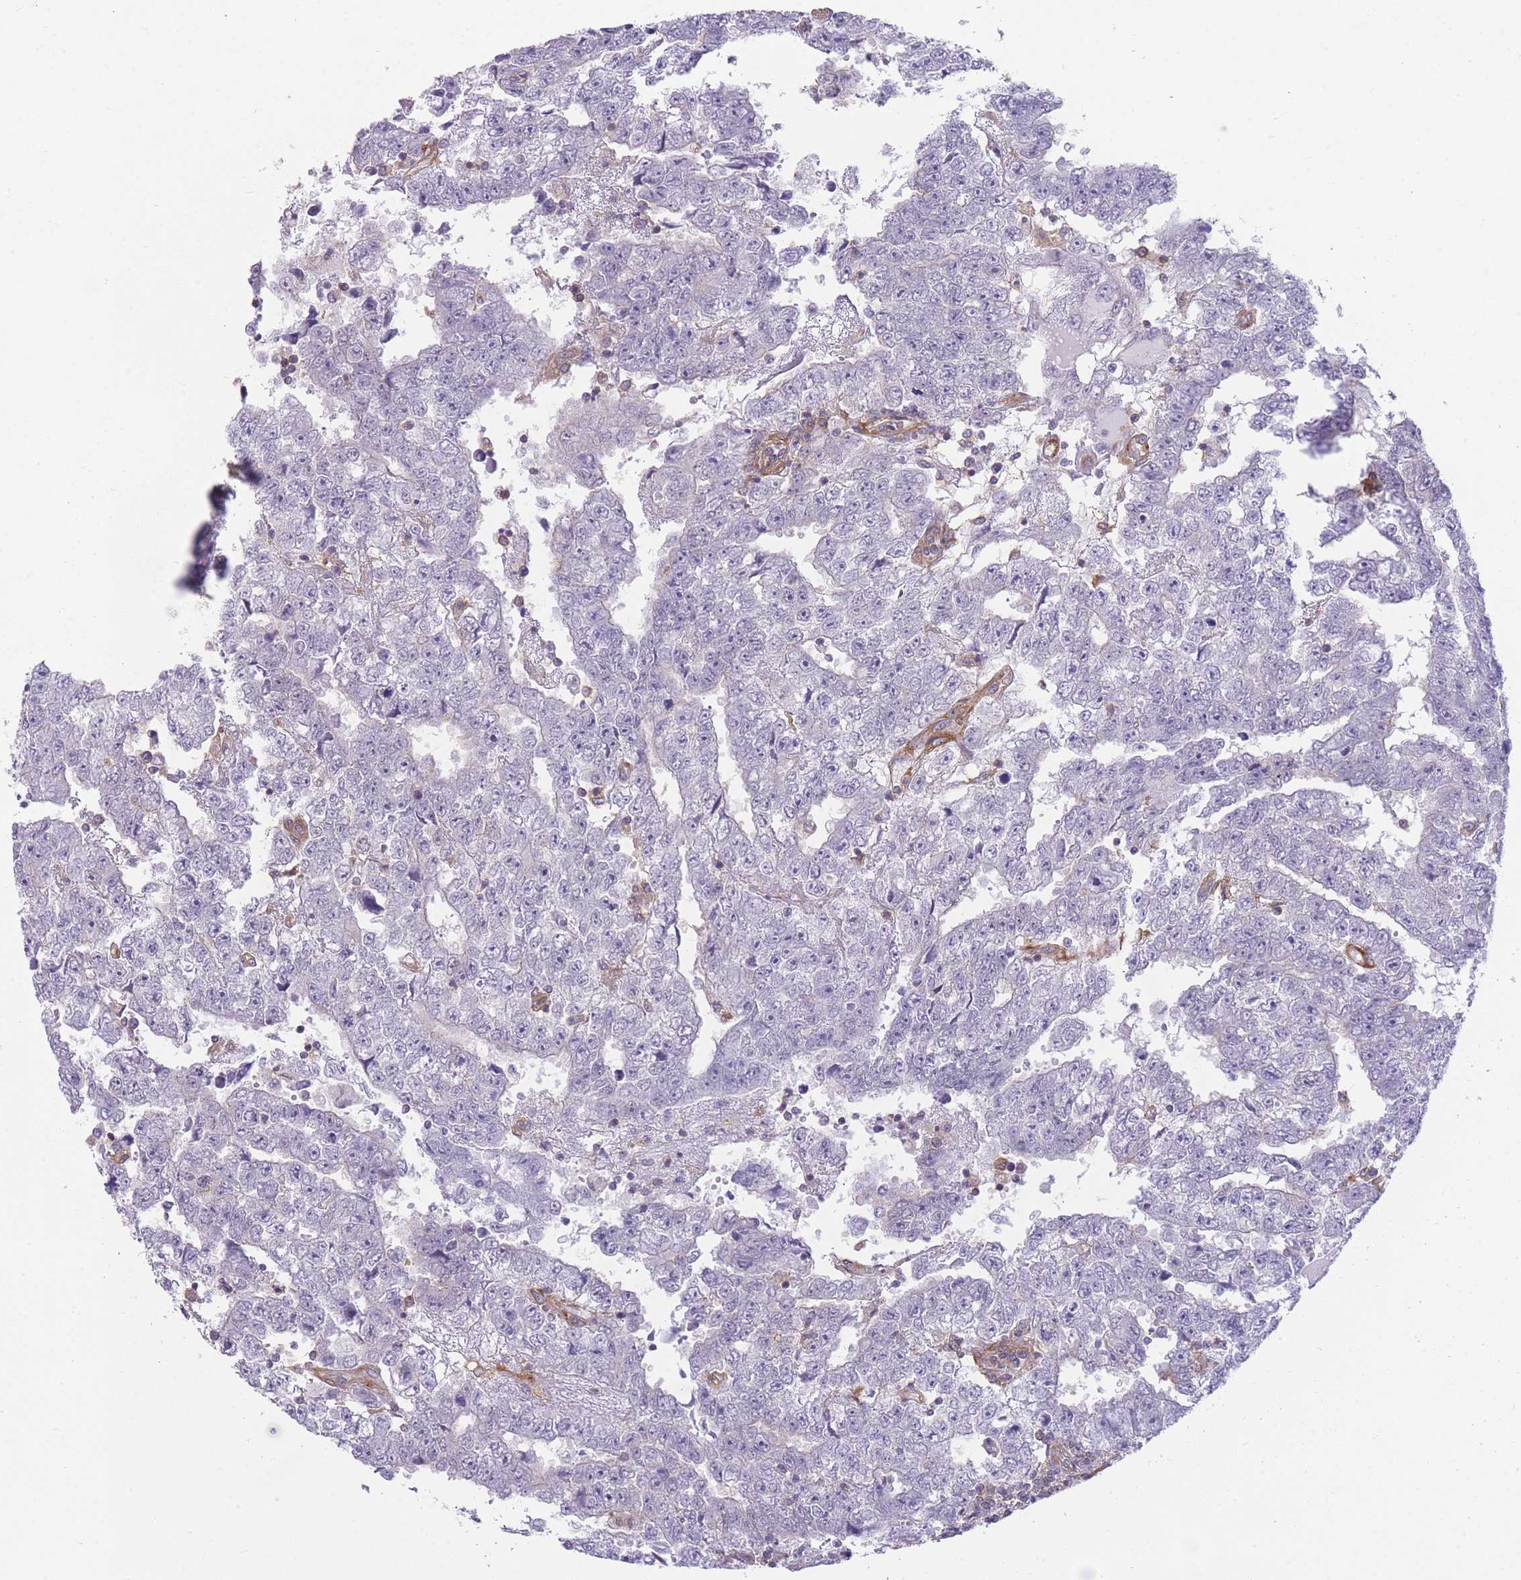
{"staining": {"intensity": "negative", "quantity": "none", "location": "none"}, "tissue": "testis cancer", "cell_type": "Tumor cells", "image_type": "cancer", "snomed": [{"axis": "morphology", "description": "Carcinoma, Embryonal, NOS"}, {"axis": "topography", "description": "Testis"}], "caption": "IHC photomicrograph of testis cancer stained for a protein (brown), which displays no positivity in tumor cells.", "gene": "PRKAR1A", "patient": {"sex": "male", "age": 25}}